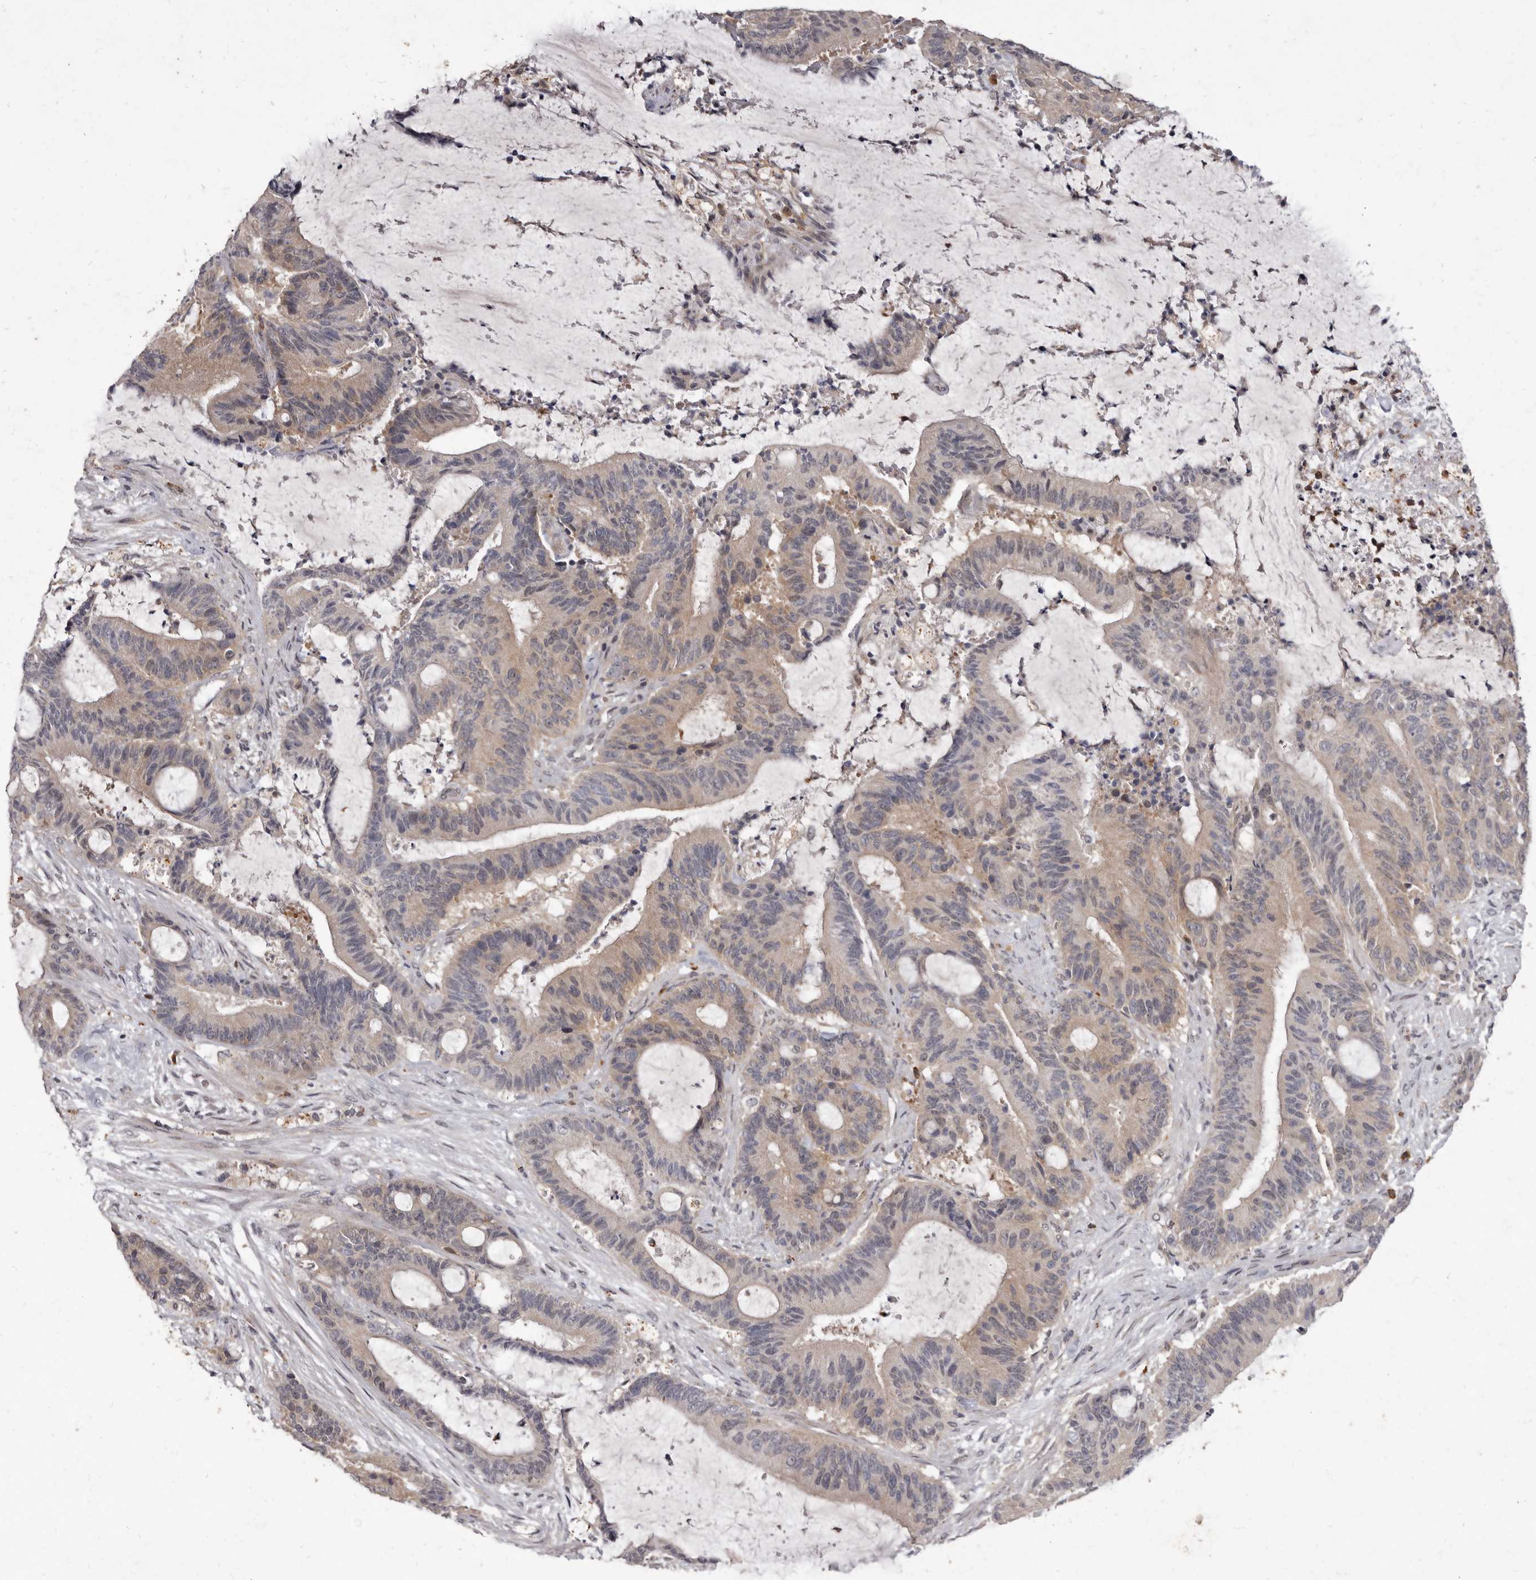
{"staining": {"intensity": "weak", "quantity": ">75%", "location": "cytoplasmic/membranous"}, "tissue": "liver cancer", "cell_type": "Tumor cells", "image_type": "cancer", "snomed": [{"axis": "morphology", "description": "Normal tissue, NOS"}, {"axis": "morphology", "description": "Cholangiocarcinoma"}, {"axis": "topography", "description": "Liver"}, {"axis": "topography", "description": "Peripheral nerve tissue"}], "caption": "Brown immunohistochemical staining in liver cancer exhibits weak cytoplasmic/membranous positivity in approximately >75% of tumor cells.", "gene": "ACLY", "patient": {"sex": "female", "age": 73}}